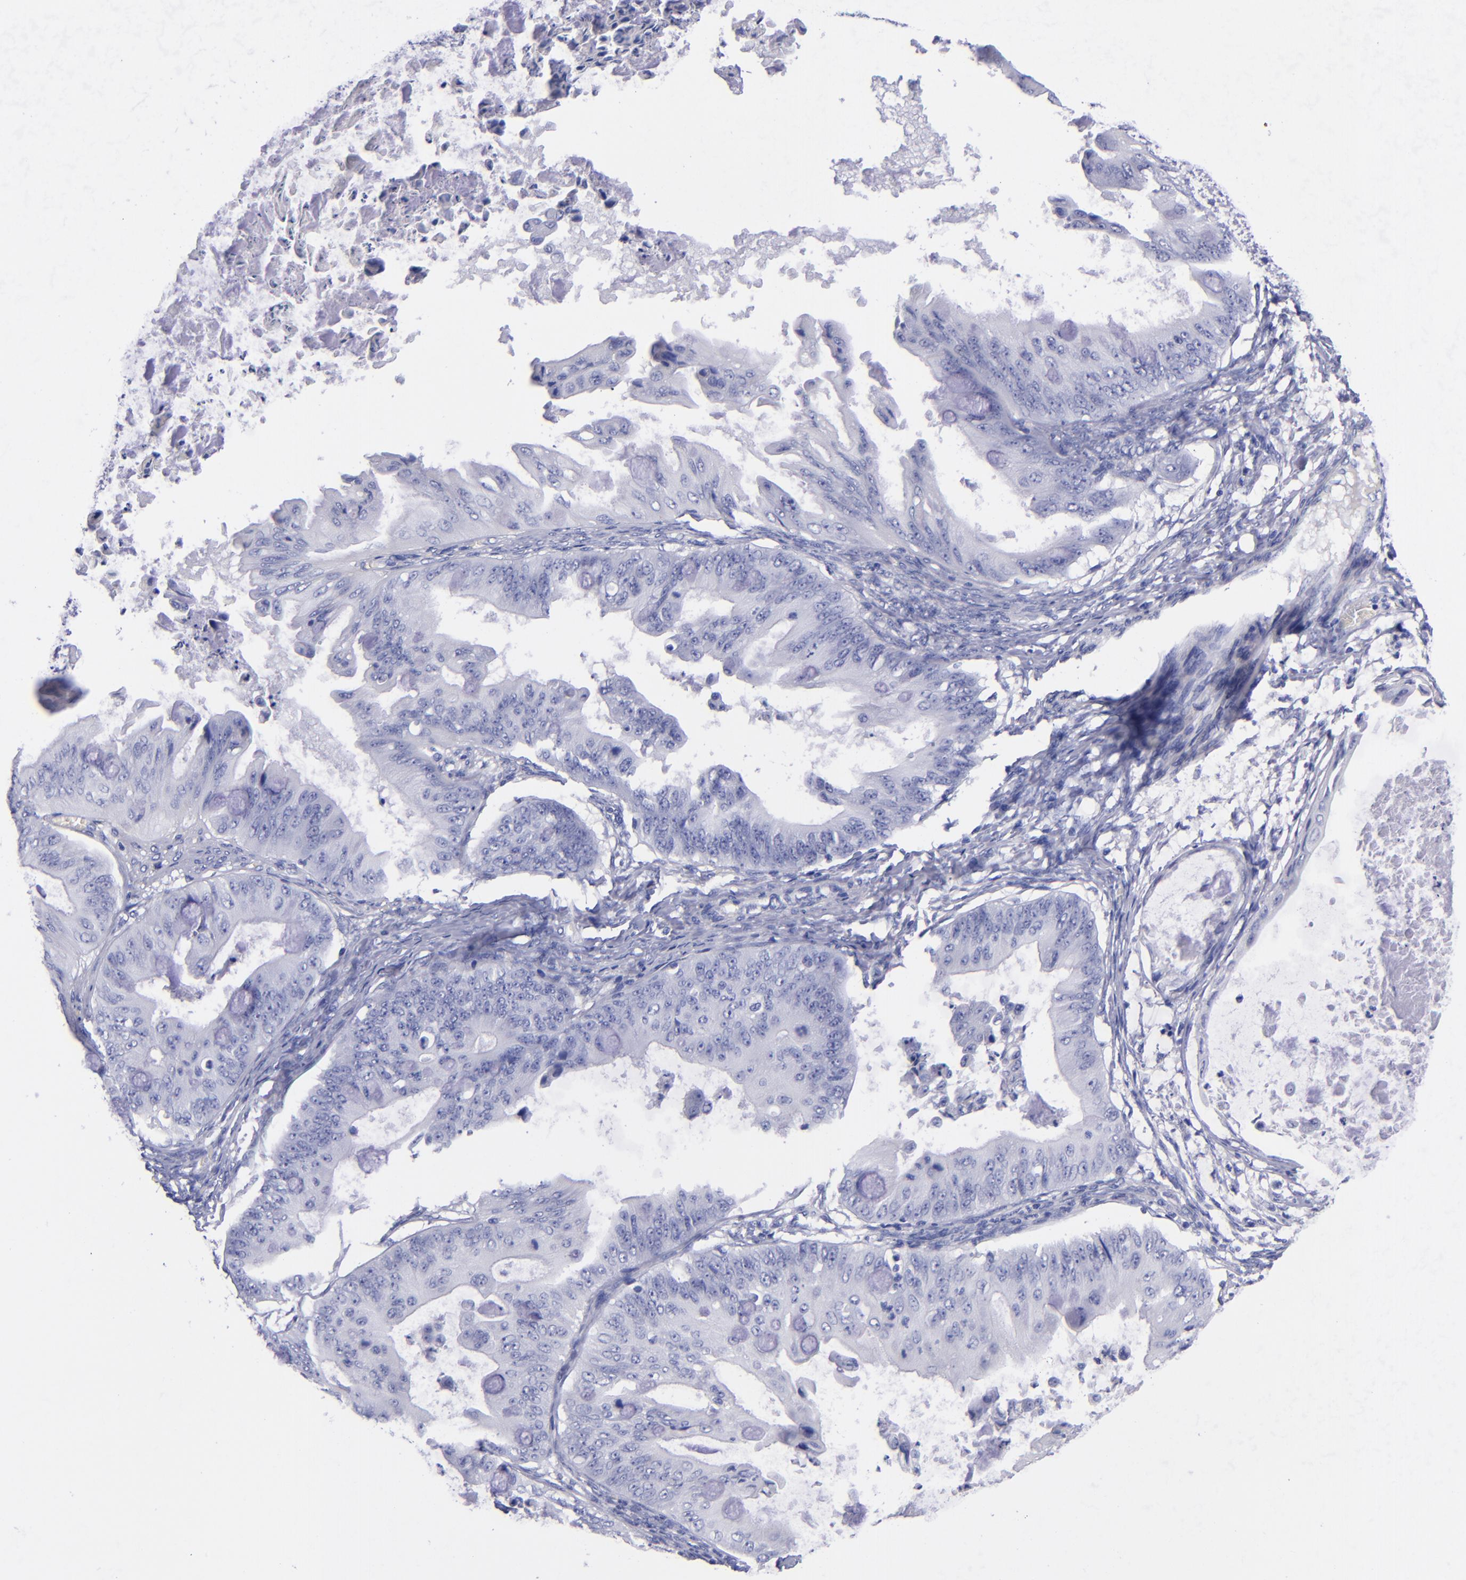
{"staining": {"intensity": "negative", "quantity": "none", "location": "none"}, "tissue": "ovarian cancer", "cell_type": "Tumor cells", "image_type": "cancer", "snomed": [{"axis": "morphology", "description": "Cystadenocarcinoma, mucinous, NOS"}, {"axis": "topography", "description": "Ovary"}], "caption": "This is a micrograph of immunohistochemistry staining of ovarian cancer (mucinous cystadenocarcinoma), which shows no expression in tumor cells.", "gene": "SV2A", "patient": {"sex": "female", "age": 37}}